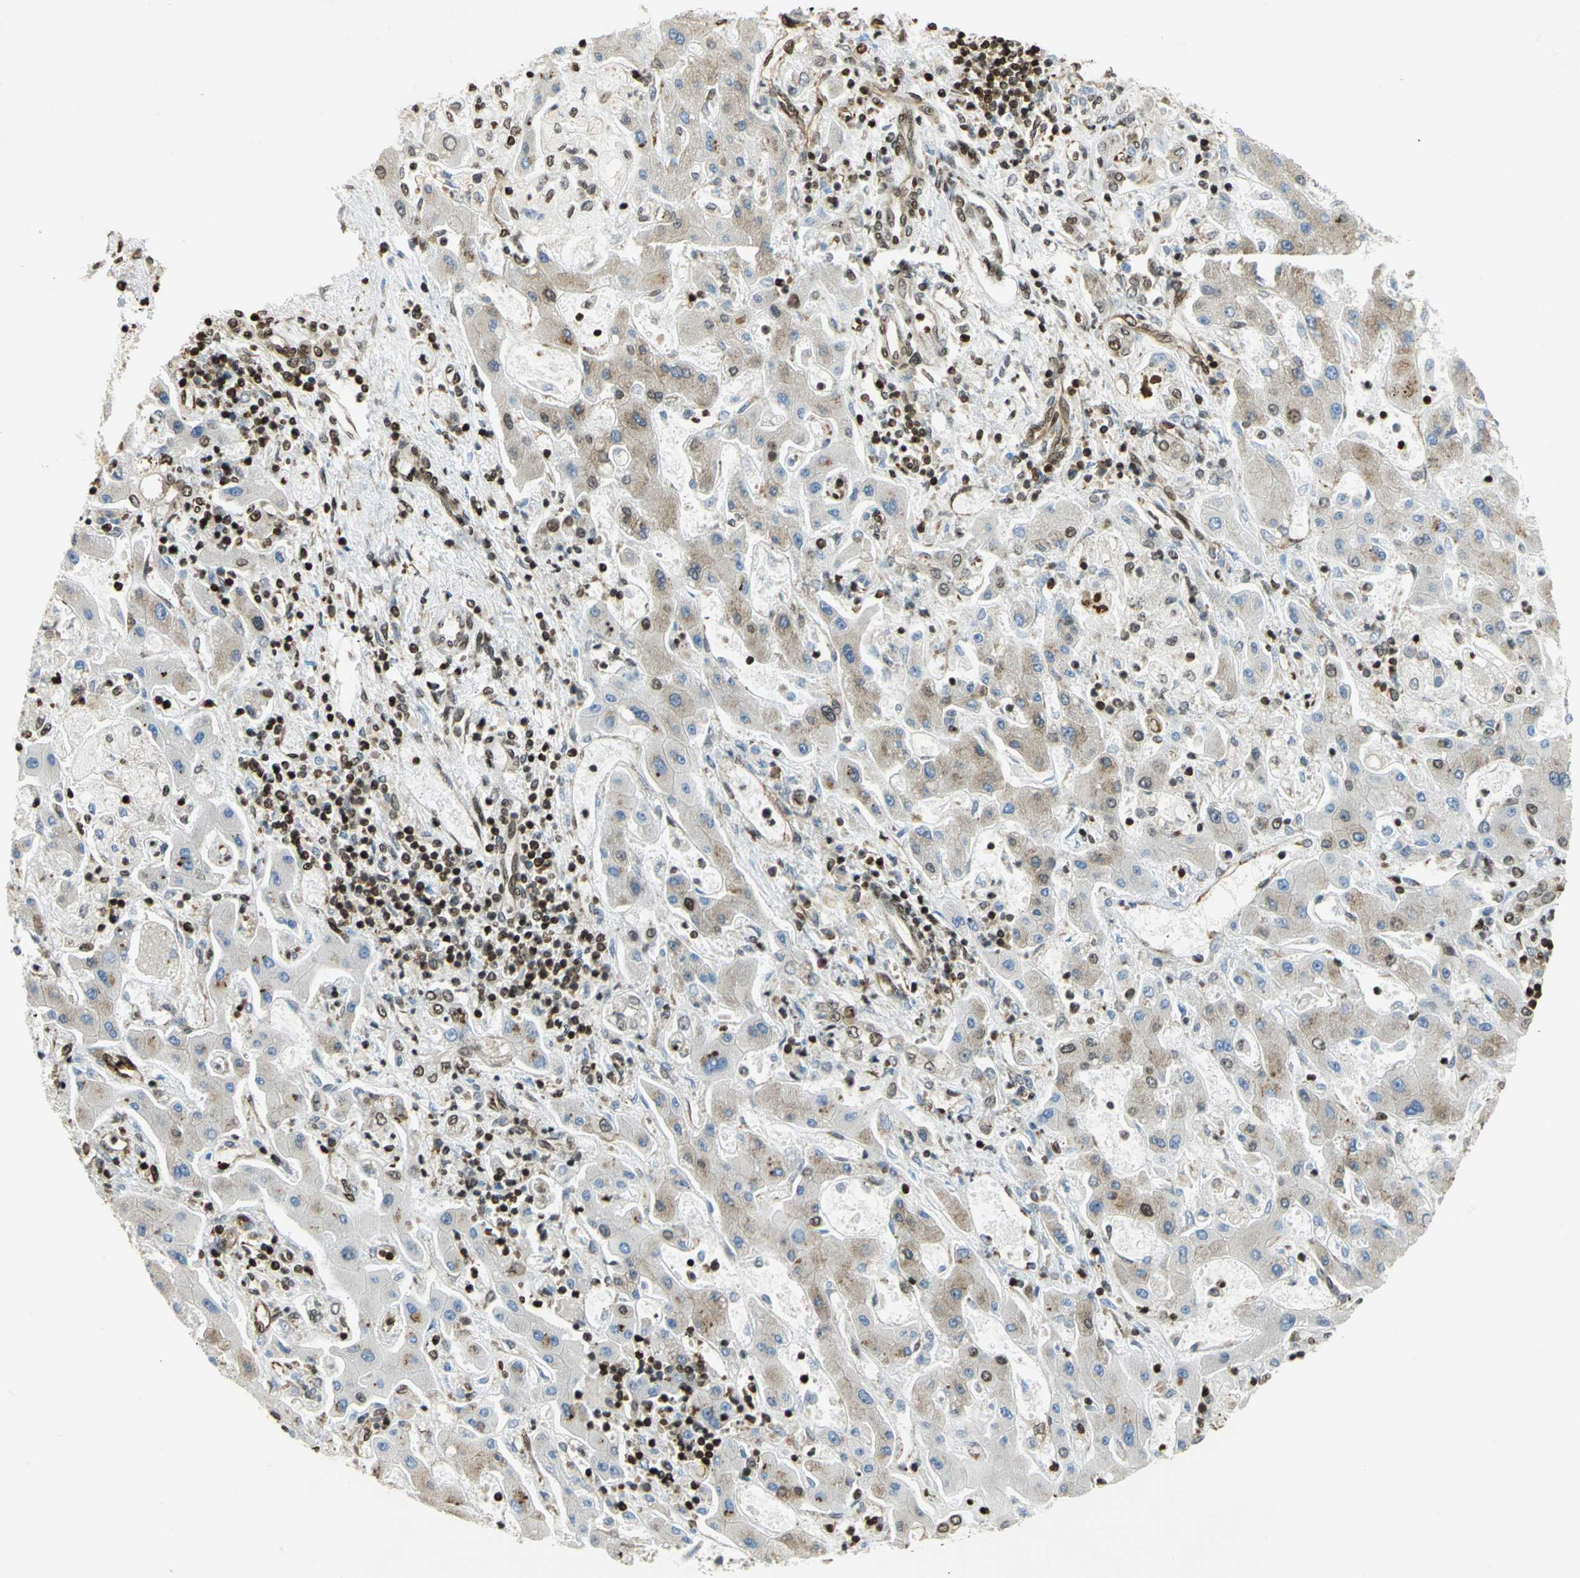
{"staining": {"intensity": "weak", "quantity": ">75%", "location": "cytoplasmic/membranous"}, "tissue": "liver cancer", "cell_type": "Tumor cells", "image_type": "cancer", "snomed": [{"axis": "morphology", "description": "Cholangiocarcinoma"}, {"axis": "topography", "description": "Liver"}], "caption": "The image exhibits staining of cholangiocarcinoma (liver), revealing weak cytoplasmic/membranous protein staining (brown color) within tumor cells.", "gene": "HMGB1", "patient": {"sex": "male", "age": 50}}